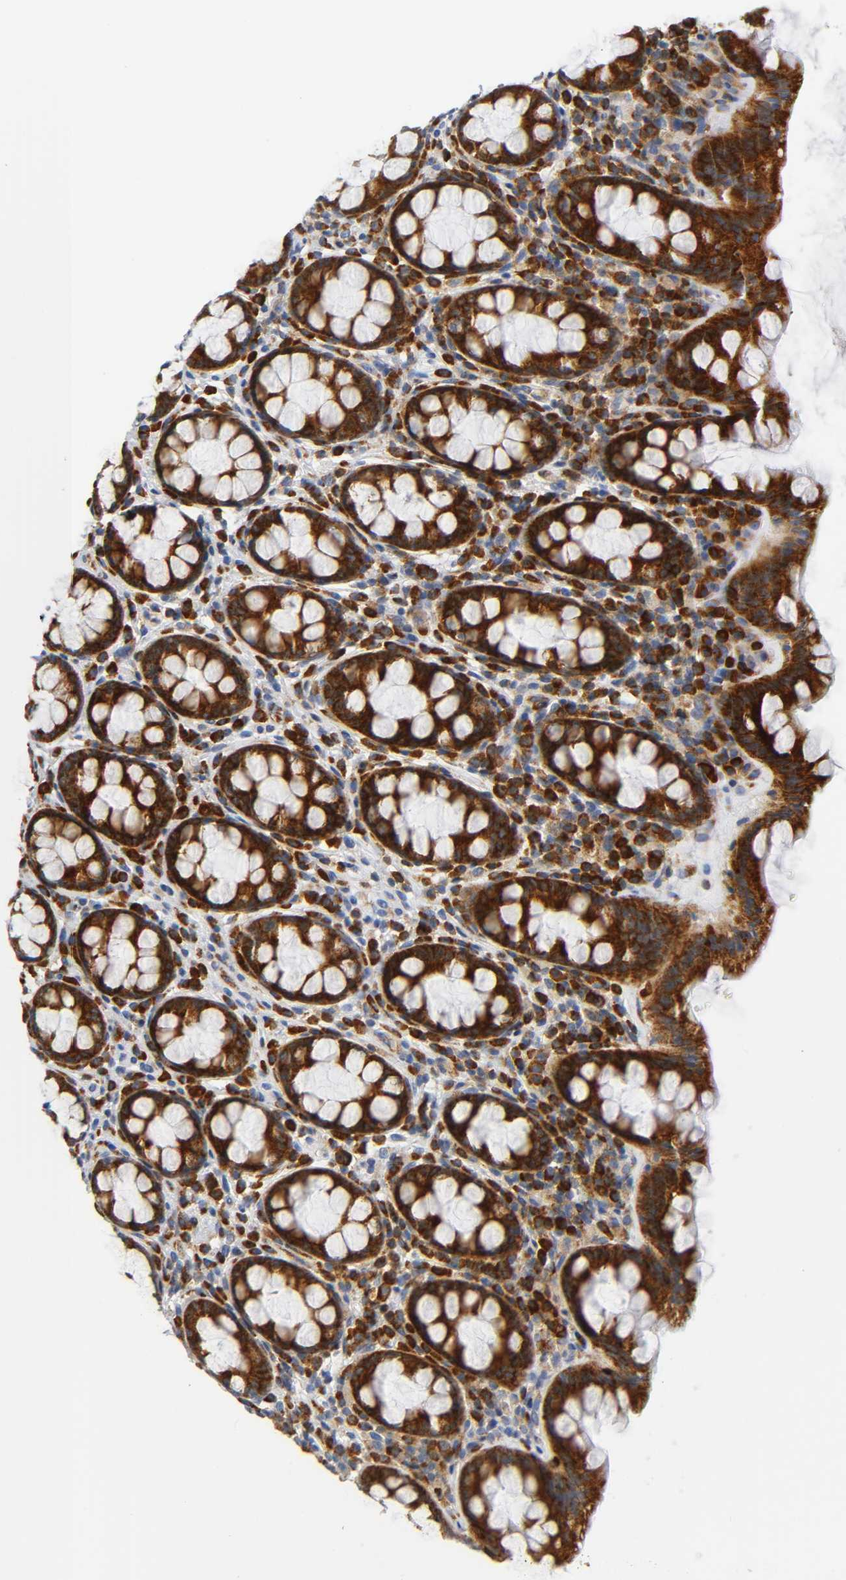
{"staining": {"intensity": "strong", "quantity": ">75%", "location": "cytoplasmic/membranous"}, "tissue": "rectum", "cell_type": "Glandular cells", "image_type": "normal", "snomed": [{"axis": "morphology", "description": "Normal tissue, NOS"}, {"axis": "topography", "description": "Rectum"}], "caption": "Rectum stained for a protein (brown) shows strong cytoplasmic/membranous positive positivity in about >75% of glandular cells.", "gene": "REL", "patient": {"sex": "male", "age": 92}}